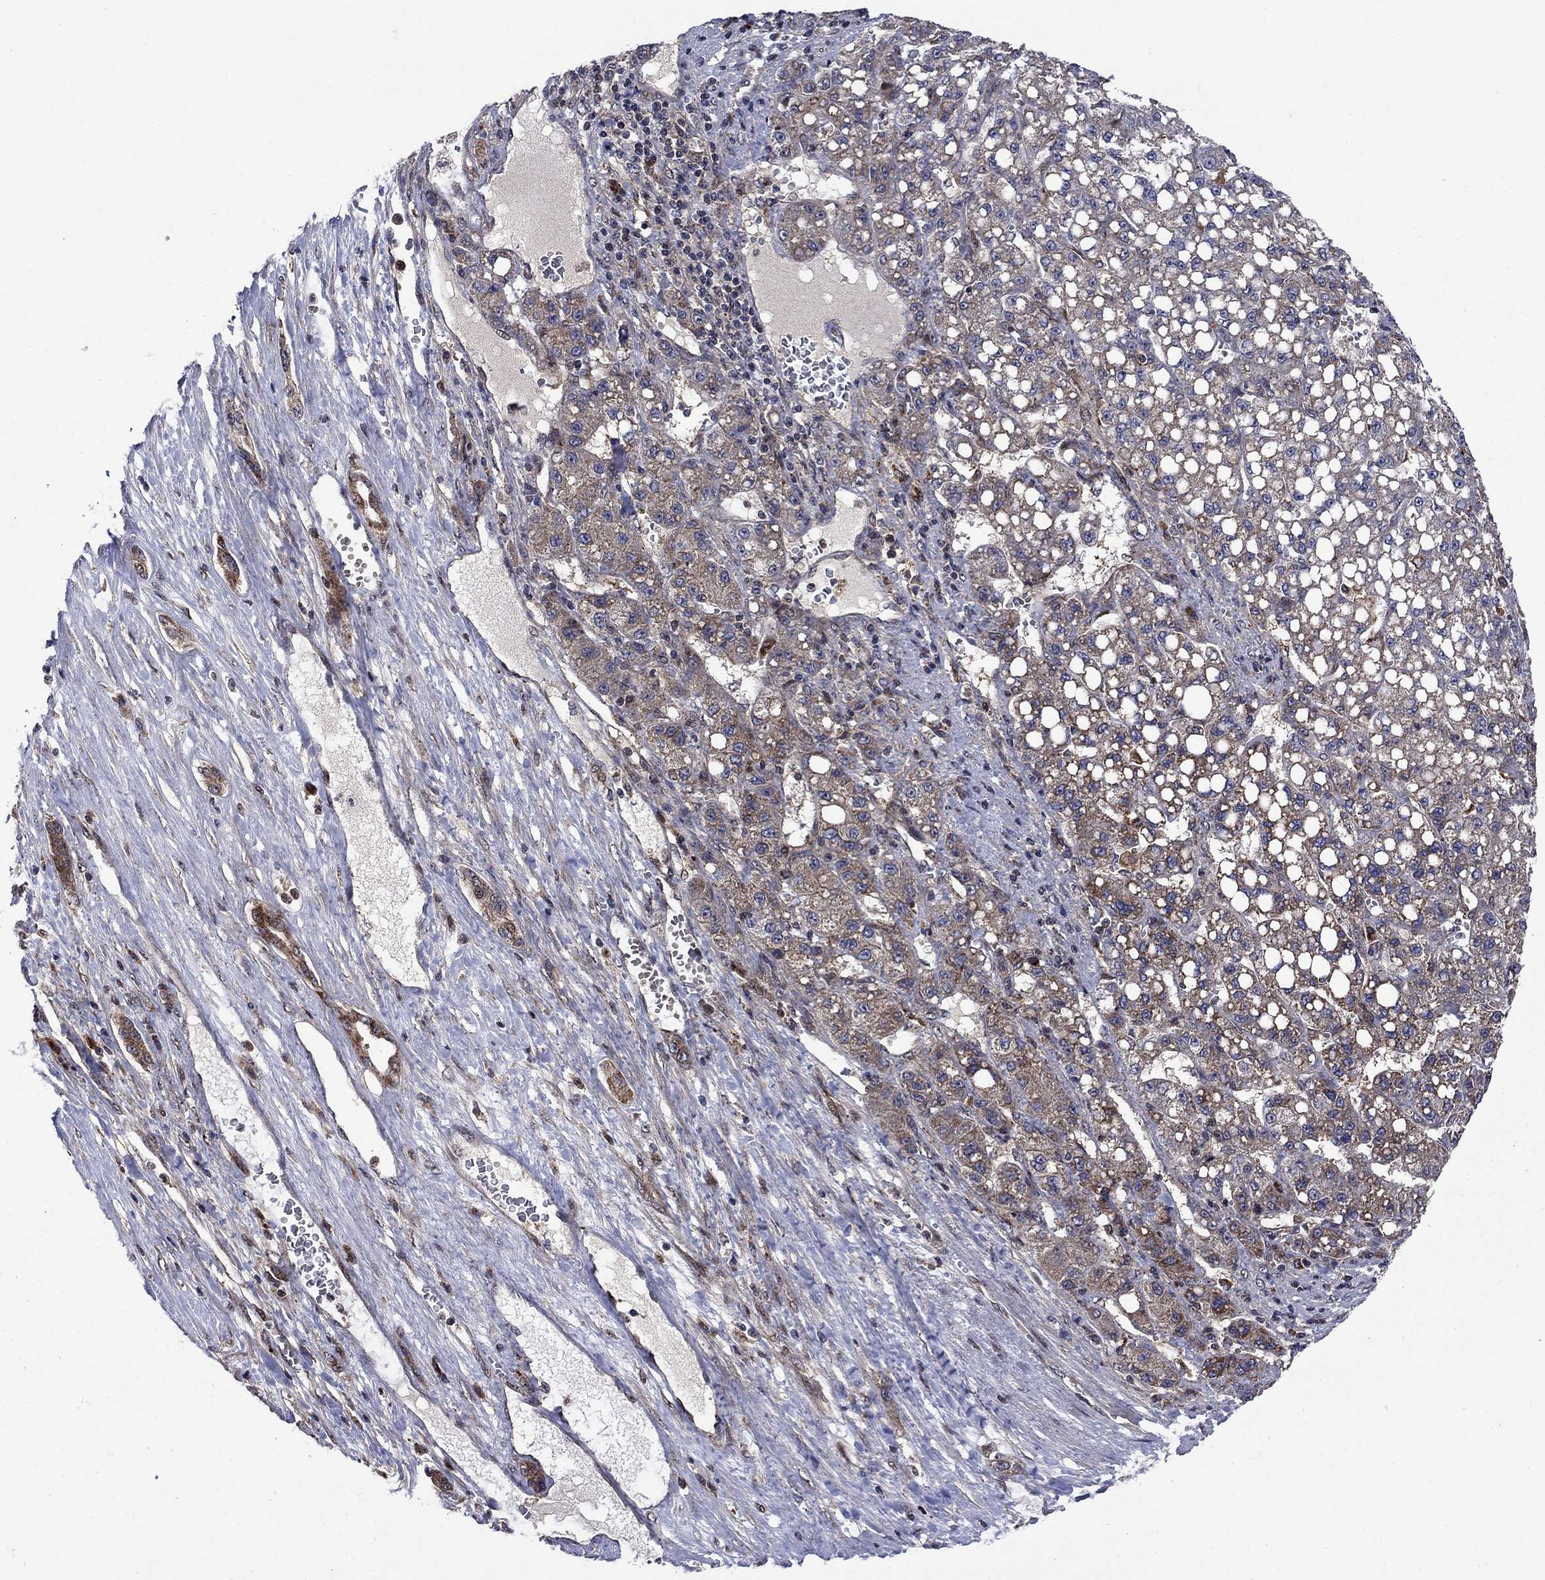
{"staining": {"intensity": "moderate", "quantity": "<25%", "location": "cytoplasmic/membranous"}, "tissue": "liver cancer", "cell_type": "Tumor cells", "image_type": "cancer", "snomed": [{"axis": "morphology", "description": "Carcinoma, Hepatocellular, NOS"}, {"axis": "topography", "description": "Liver"}], "caption": "Hepatocellular carcinoma (liver) tissue displays moderate cytoplasmic/membranous expression in approximately <25% of tumor cells", "gene": "AGTPBP1", "patient": {"sex": "female", "age": 65}}